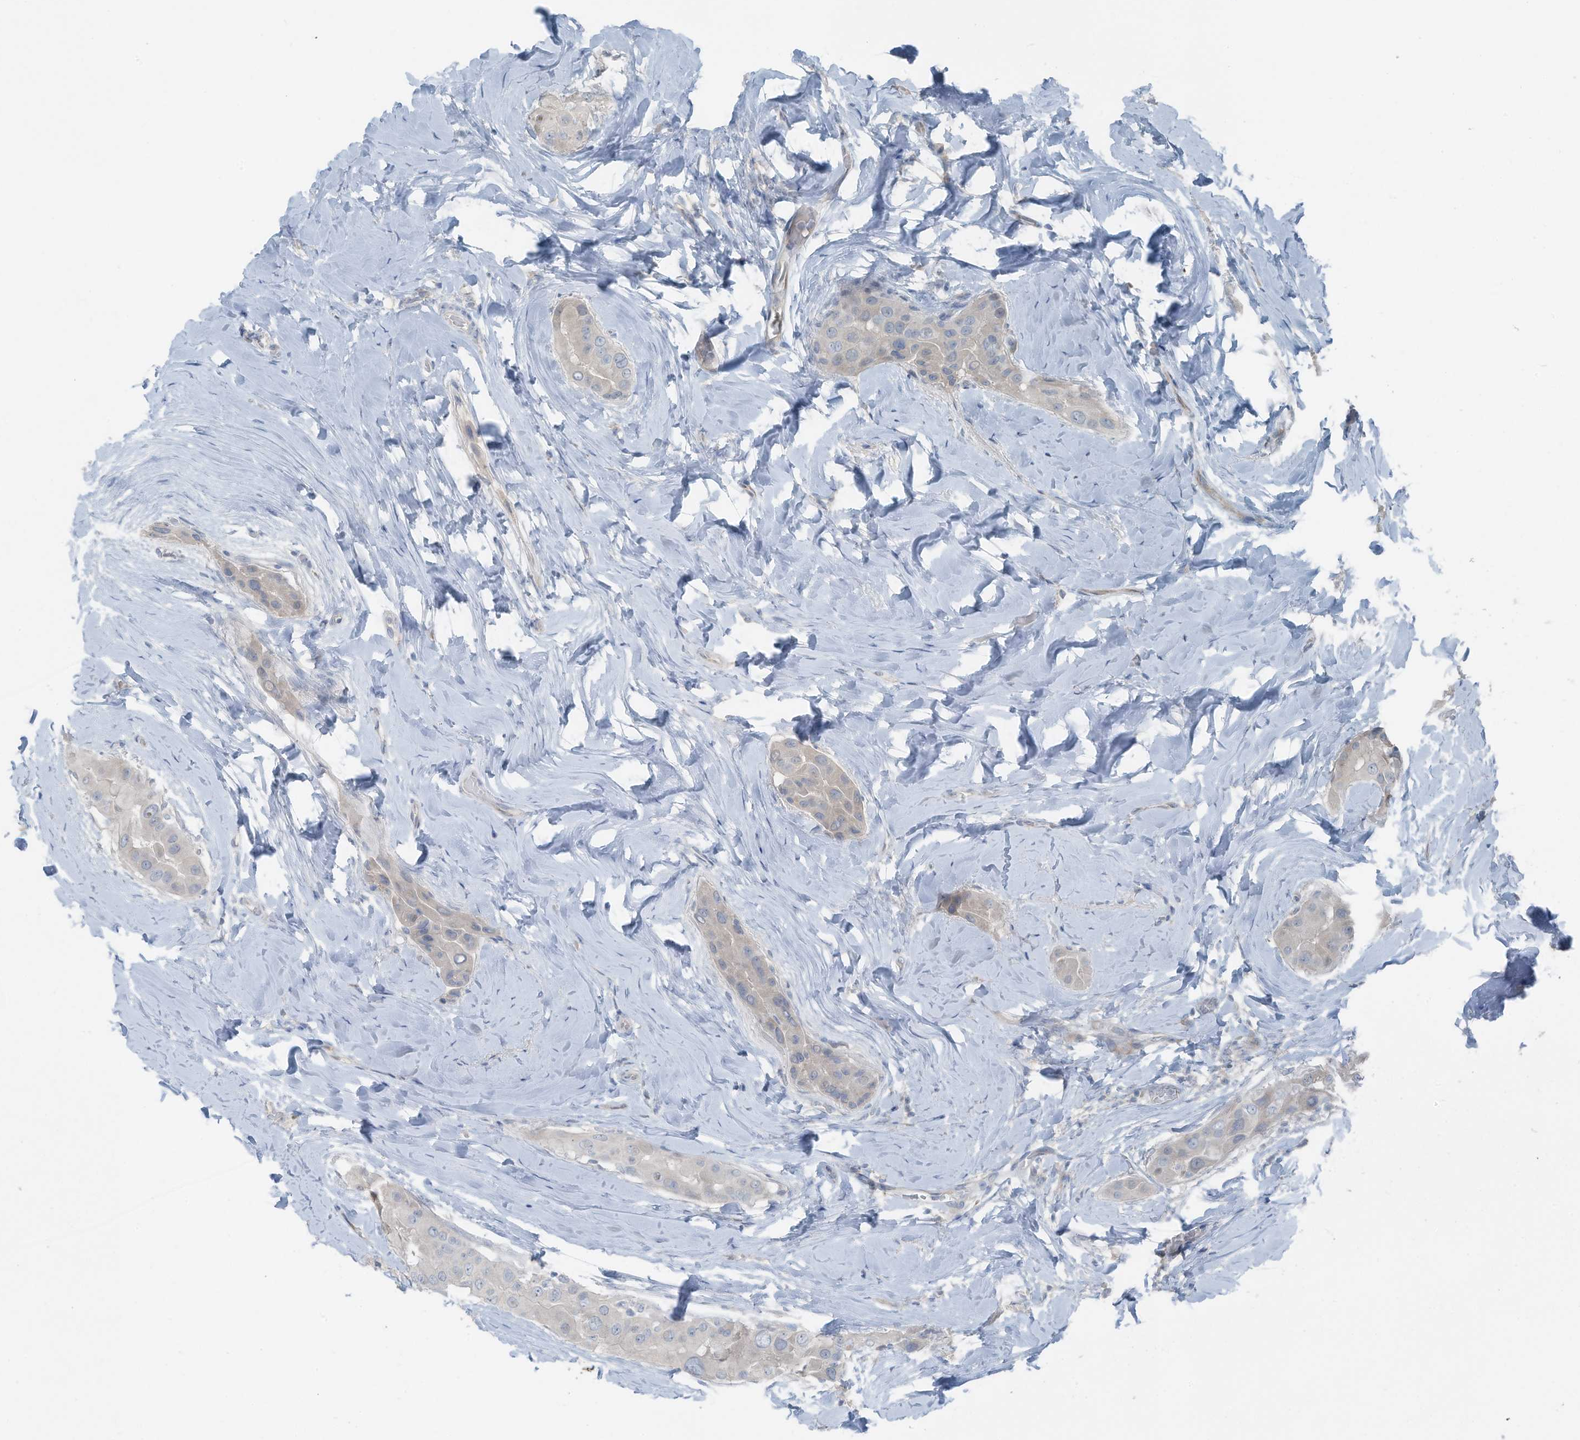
{"staining": {"intensity": "negative", "quantity": "none", "location": "none"}, "tissue": "thyroid cancer", "cell_type": "Tumor cells", "image_type": "cancer", "snomed": [{"axis": "morphology", "description": "Papillary adenocarcinoma, NOS"}, {"axis": "topography", "description": "Thyroid gland"}], "caption": "High power microscopy photomicrograph of an immunohistochemistry (IHC) micrograph of thyroid cancer (papillary adenocarcinoma), revealing no significant expression in tumor cells. The staining was performed using DAB (3,3'-diaminobenzidine) to visualize the protein expression in brown, while the nuclei were stained in blue with hematoxylin (Magnification: 20x).", "gene": "ARHGEF33", "patient": {"sex": "male", "age": 33}}